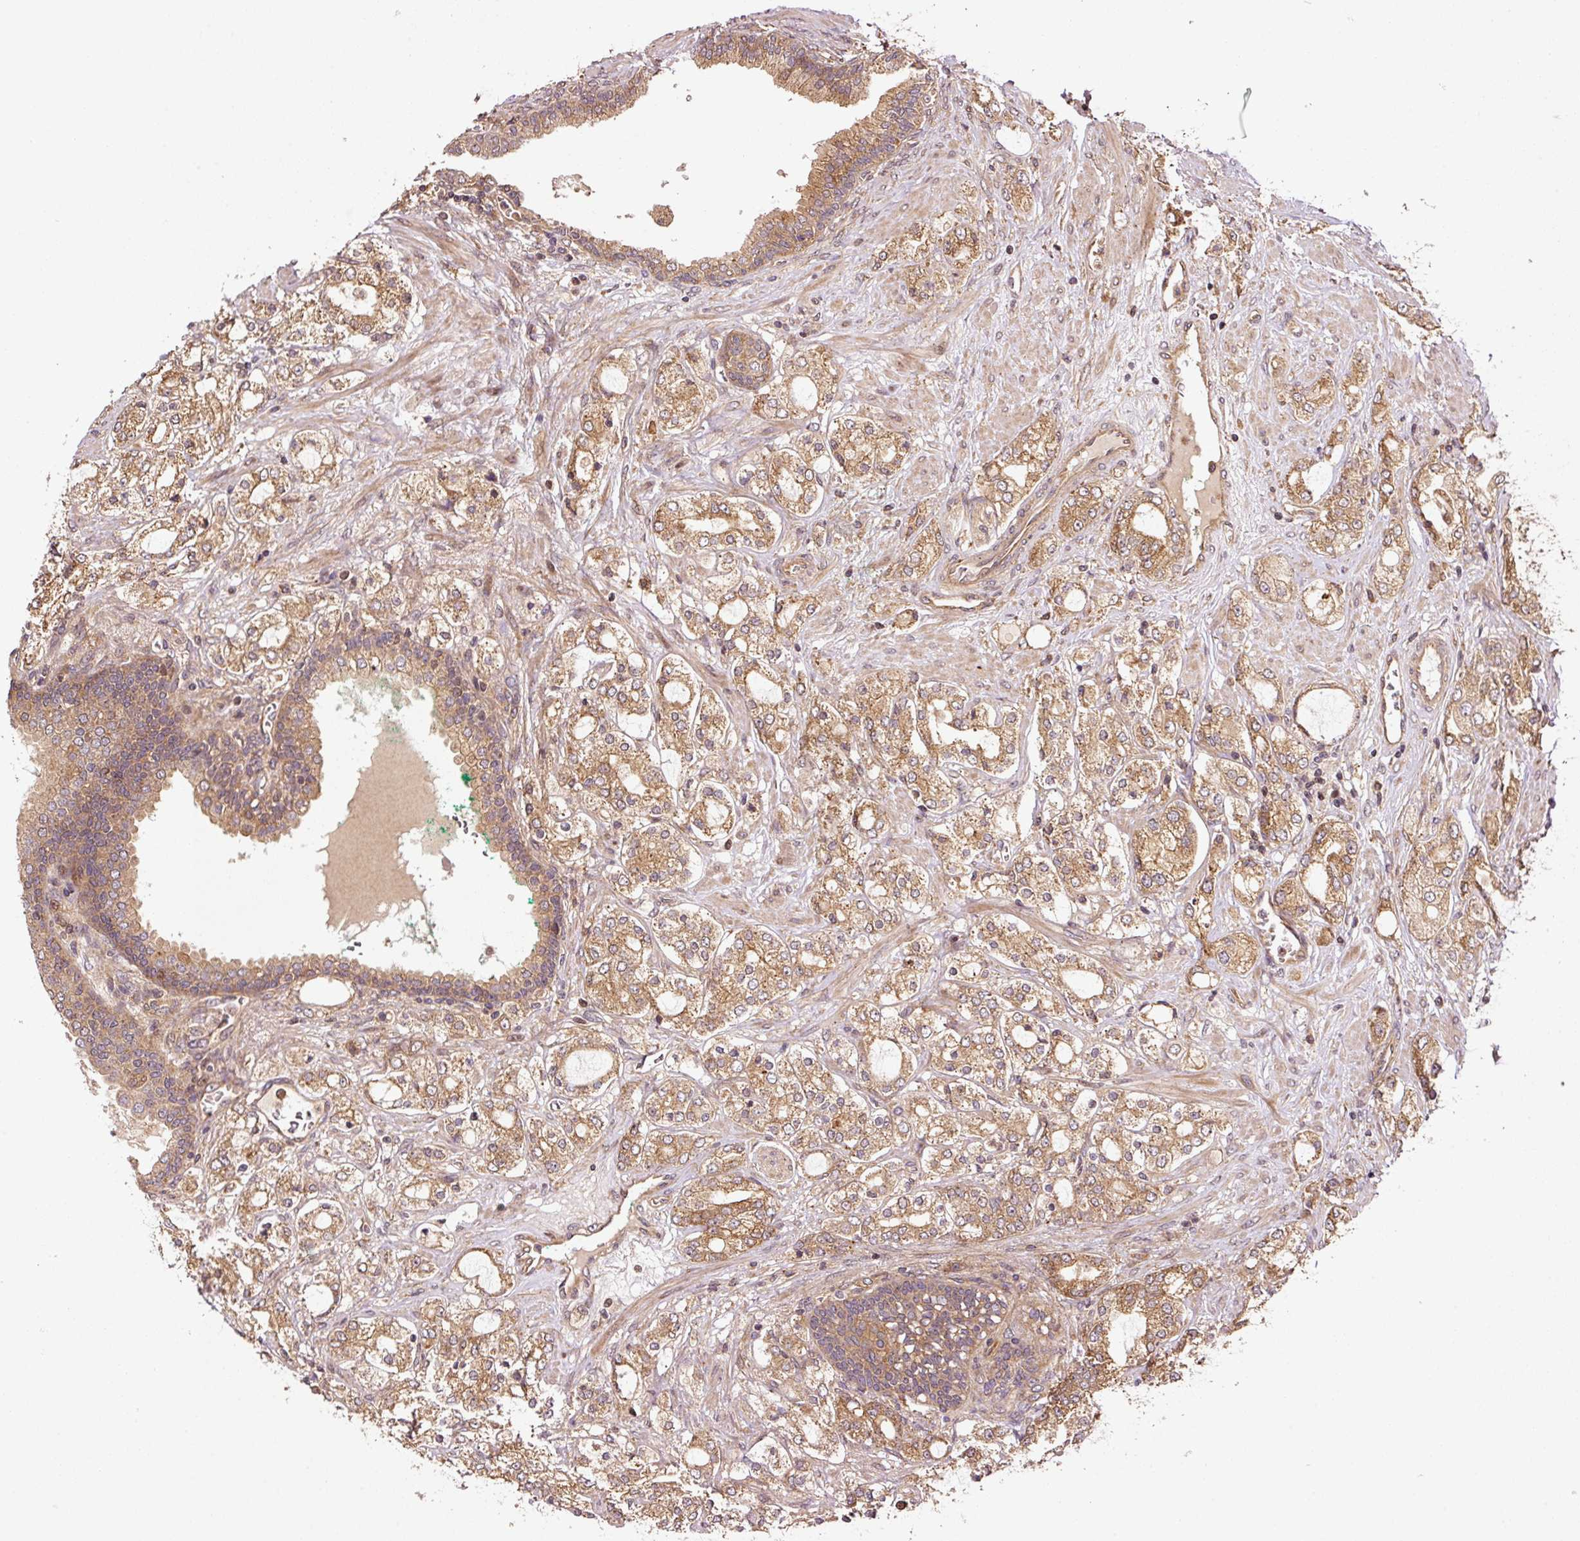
{"staining": {"intensity": "moderate", "quantity": ">75%", "location": "cytoplasmic/membranous"}, "tissue": "prostate cancer", "cell_type": "Tumor cells", "image_type": "cancer", "snomed": [{"axis": "morphology", "description": "Adenocarcinoma, High grade"}, {"axis": "topography", "description": "Prostate"}], "caption": "This is an image of immunohistochemistry (IHC) staining of prostate cancer, which shows moderate positivity in the cytoplasmic/membranous of tumor cells.", "gene": "OXER1", "patient": {"sex": "male", "age": 64}}